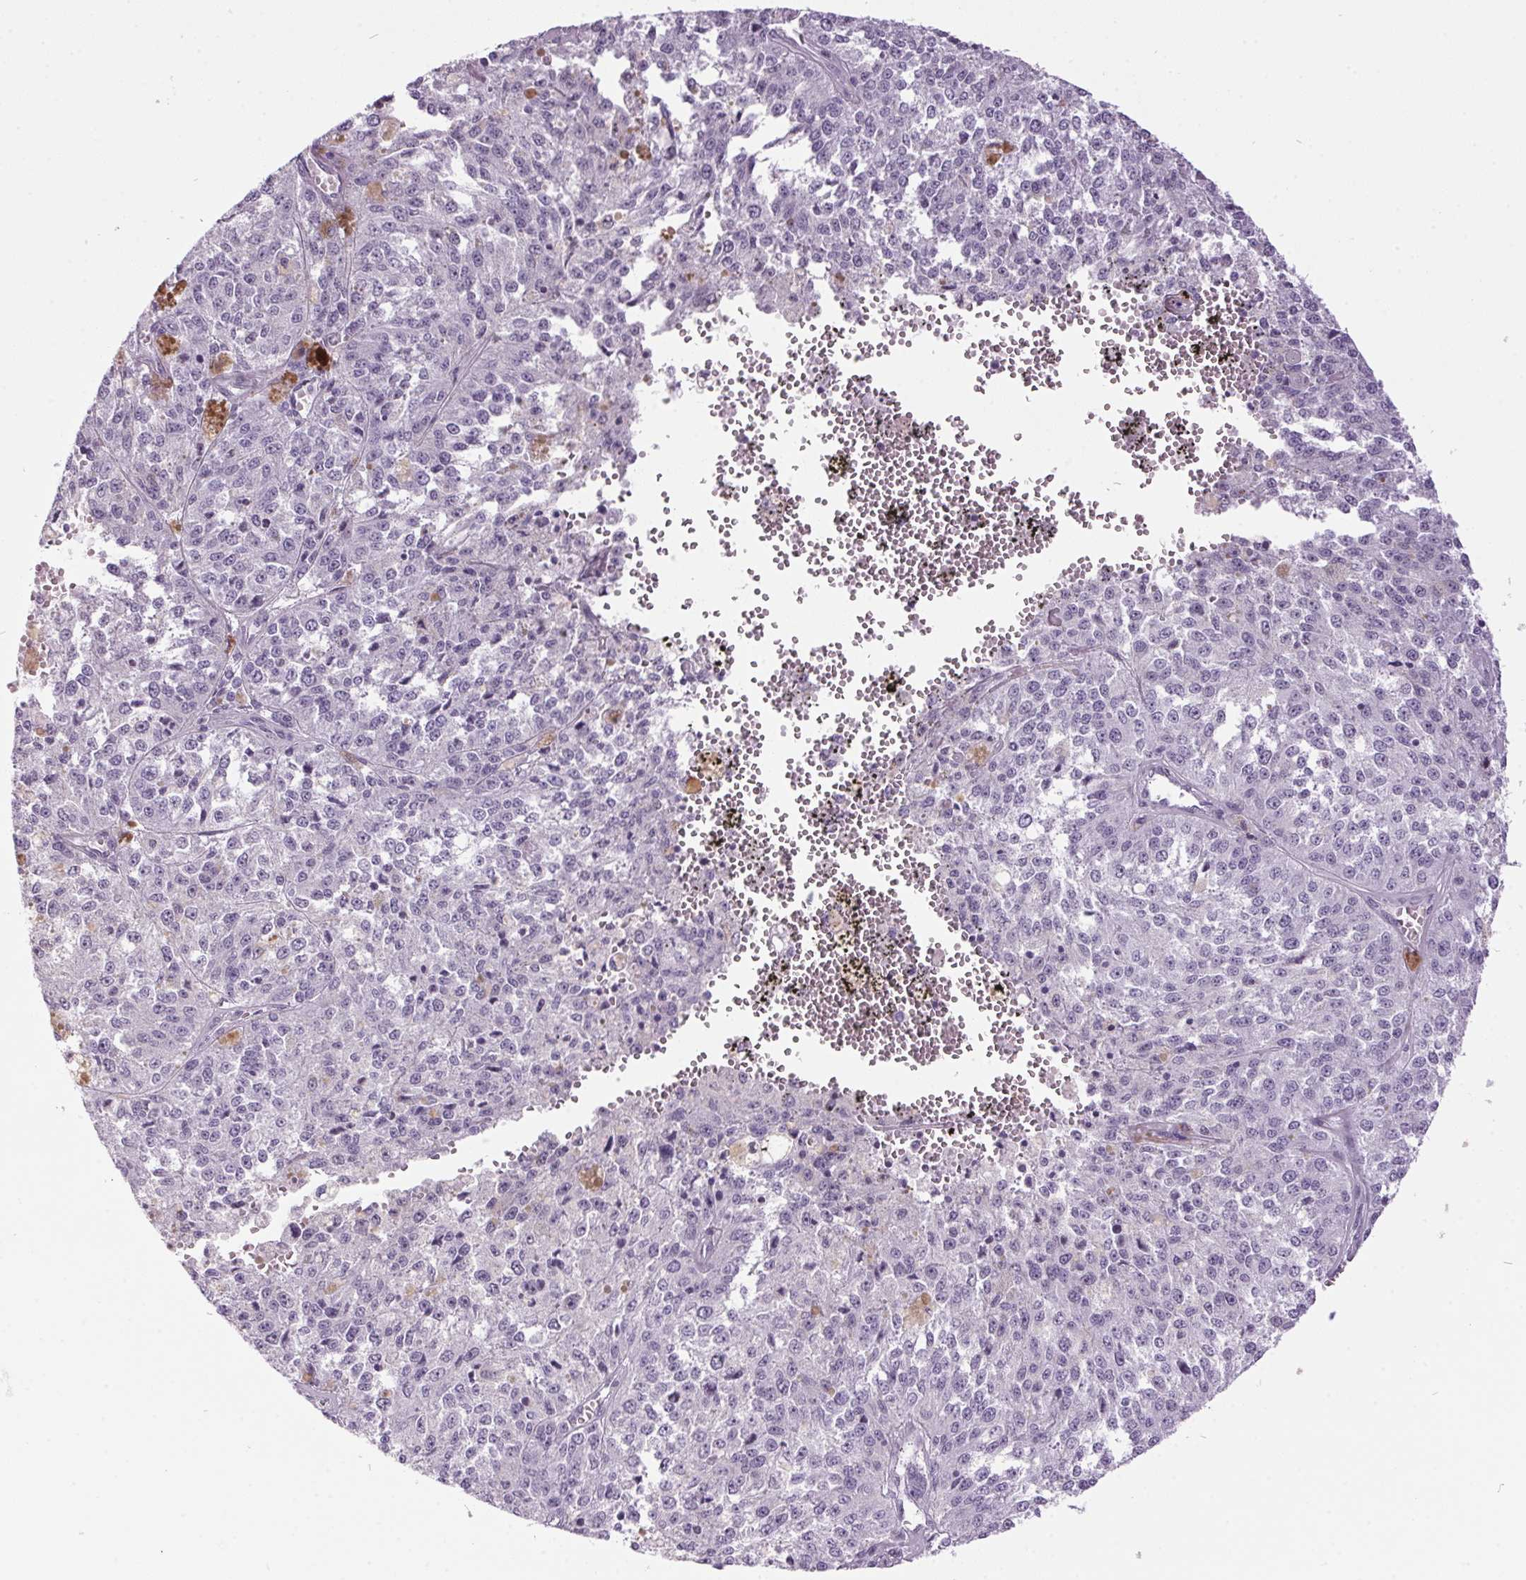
{"staining": {"intensity": "negative", "quantity": "none", "location": "none"}, "tissue": "melanoma", "cell_type": "Tumor cells", "image_type": "cancer", "snomed": [{"axis": "morphology", "description": "Malignant melanoma, Metastatic site"}, {"axis": "topography", "description": "Lymph node"}], "caption": "Immunohistochemistry histopathology image of malignant melanoma (metastatic site) stained for a protein (brown), which displays no positivity in tumor cells. (Immunohistochemistry (ihc), brightfield microscopy, high magnification).", "gene": "ODAD2", "patient": {"sex": "female", "age": 64}}